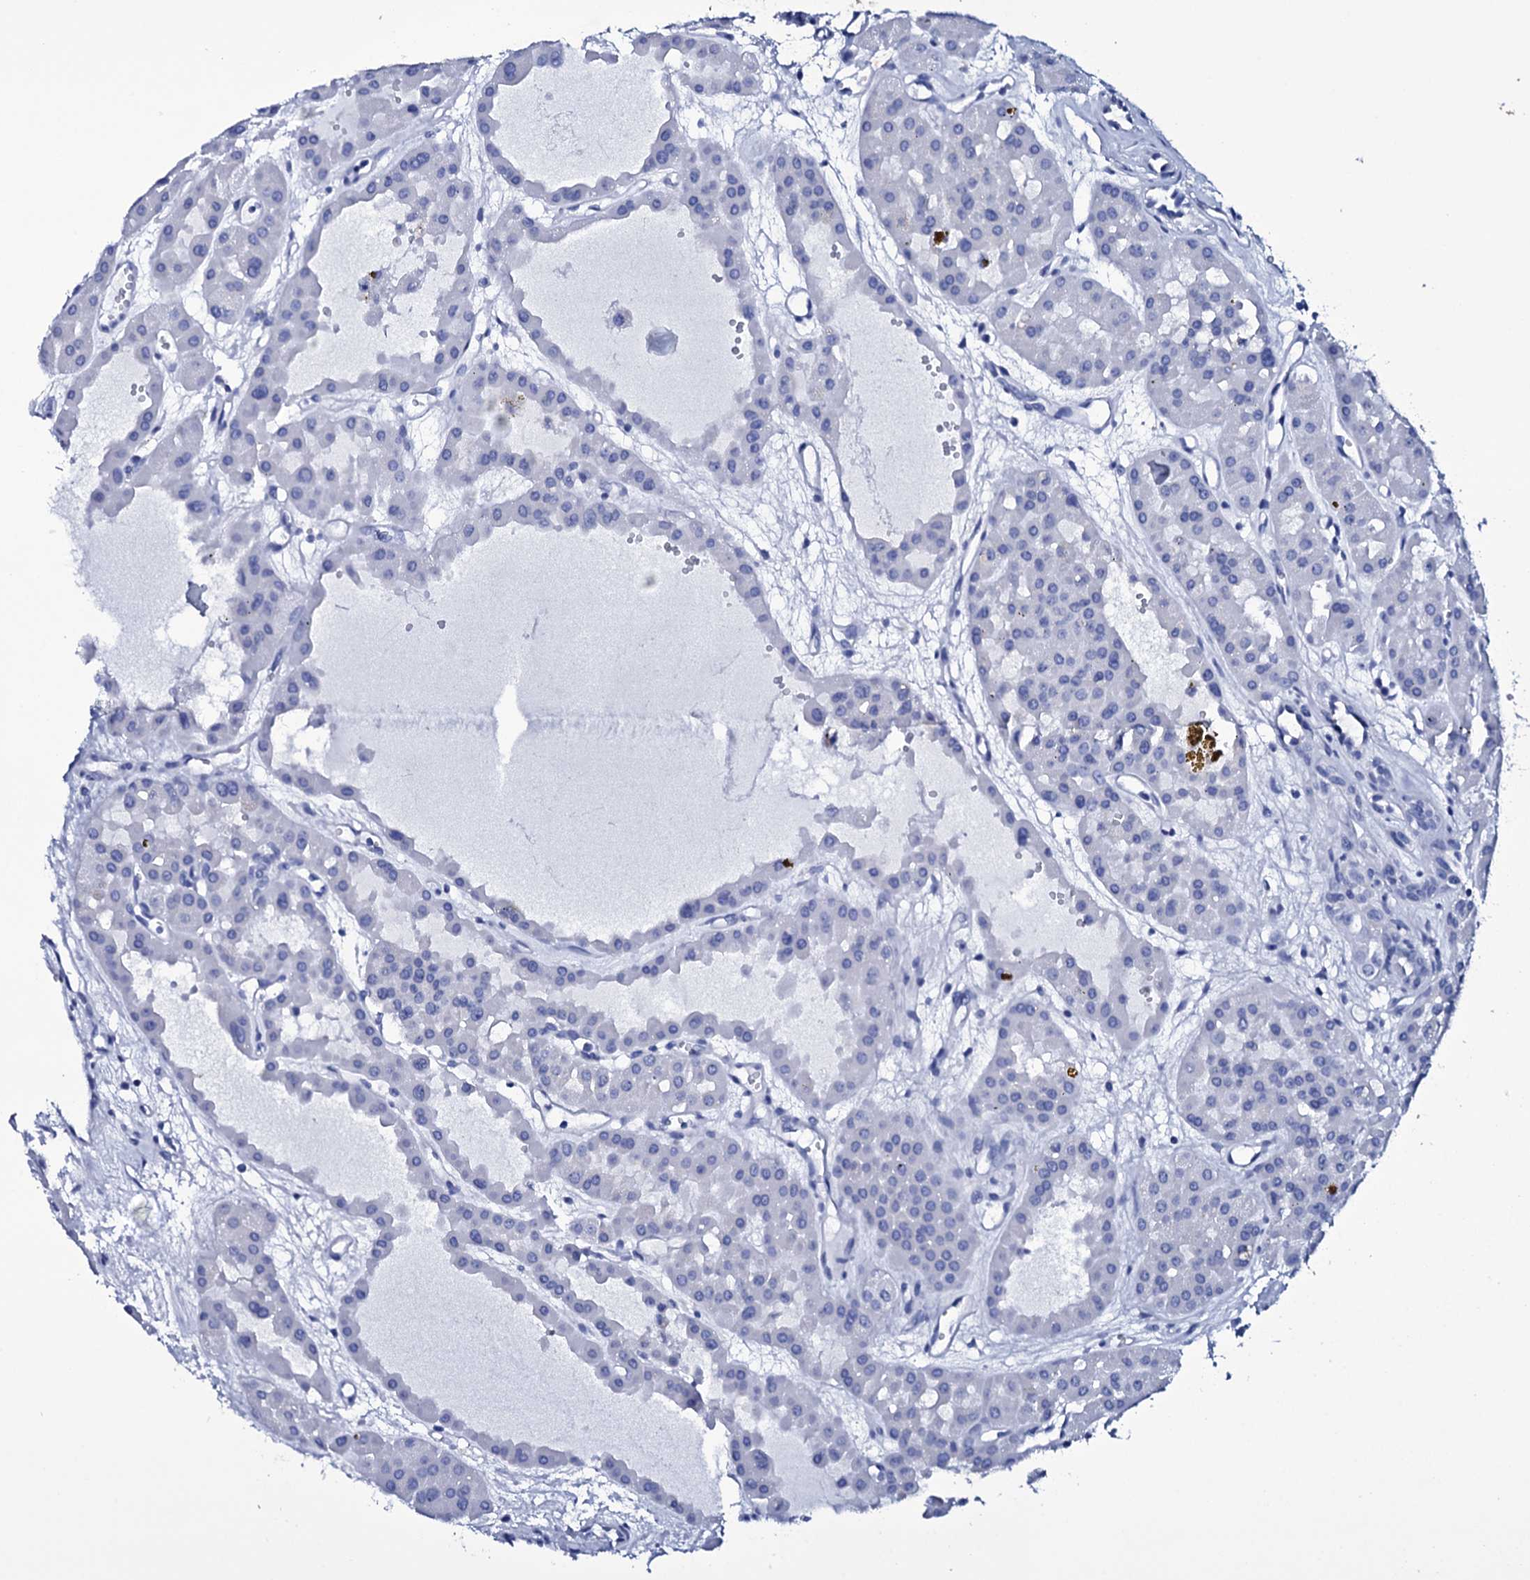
{"staining": {"intensity": "negative", "quantity": "none", "location": "none"}, "tissue": "renal cancer", "cell_type": "Tumor cells", "image_type": "cancer", "snomed": [{"axis": "morphology", "description": "Carcinoma, NOS"}, {"axis": "topography", "description": "Kidney"}], "caption": "This image is of renal cancer (carcinoma) stained with IHC to label a protein in brown with the nuclei are counter-stained blue. There is no staining in tumor cells.", "gene": "ITPRID2", "patient": {"sex": "female", "age": 75}}